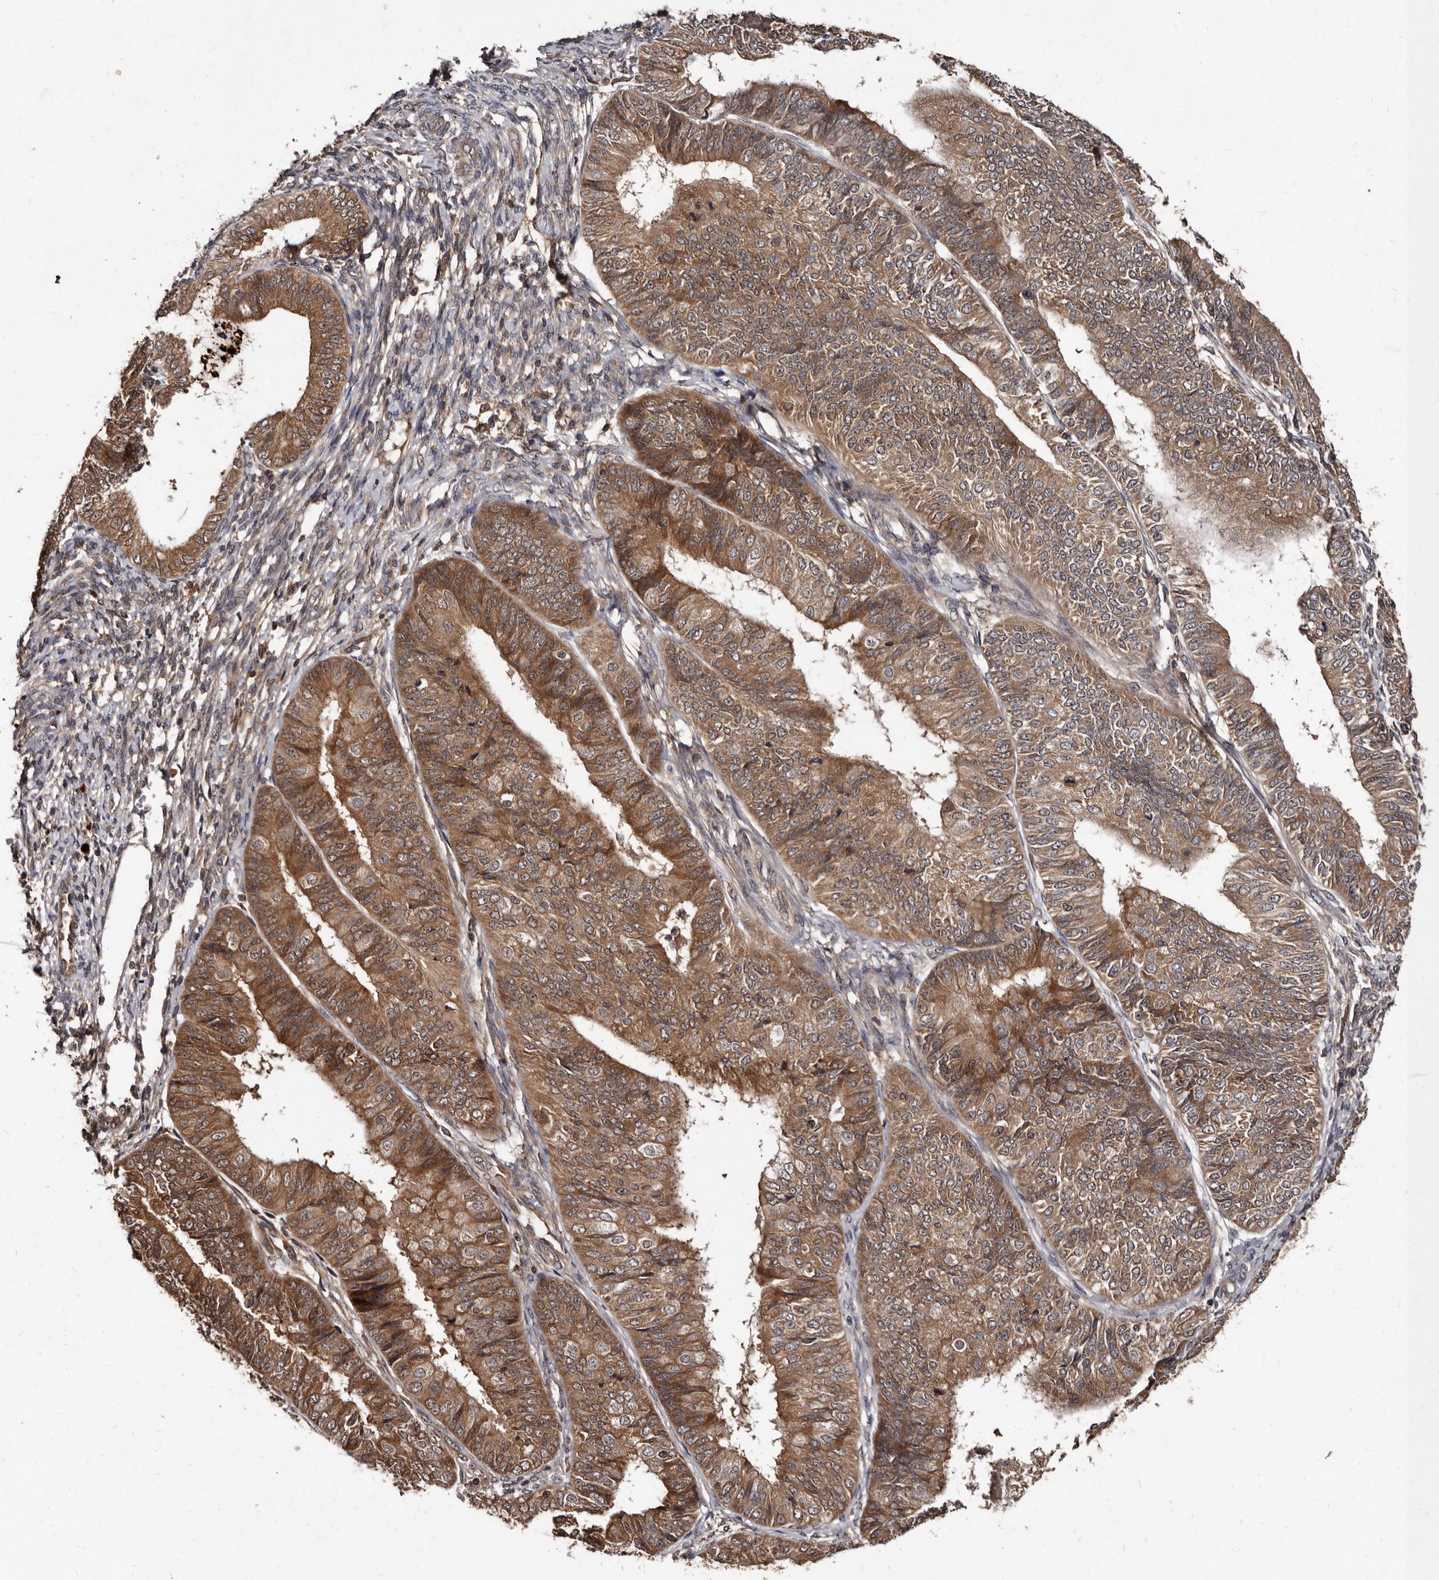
{"staining": {"intensity": "moderate", "quantity": ">75%", "location": "cytoplasmic/membranous"}, "tissue": "endometrial cancer", "cell_type": "Tumor cells", "image_type": "cancer", "snomed": [{"axis": "morphology", "description": "Adenocarcinoma, NOS"}, {"axis": "topography", "description": "Endometrium"}], "caption": "Human adenocarcinoma (endometrial) stained with a protein marker shows moderate staining in tumor cells.", "gene": "PMVK", "patient": {"sex": "female", "age": 58}}